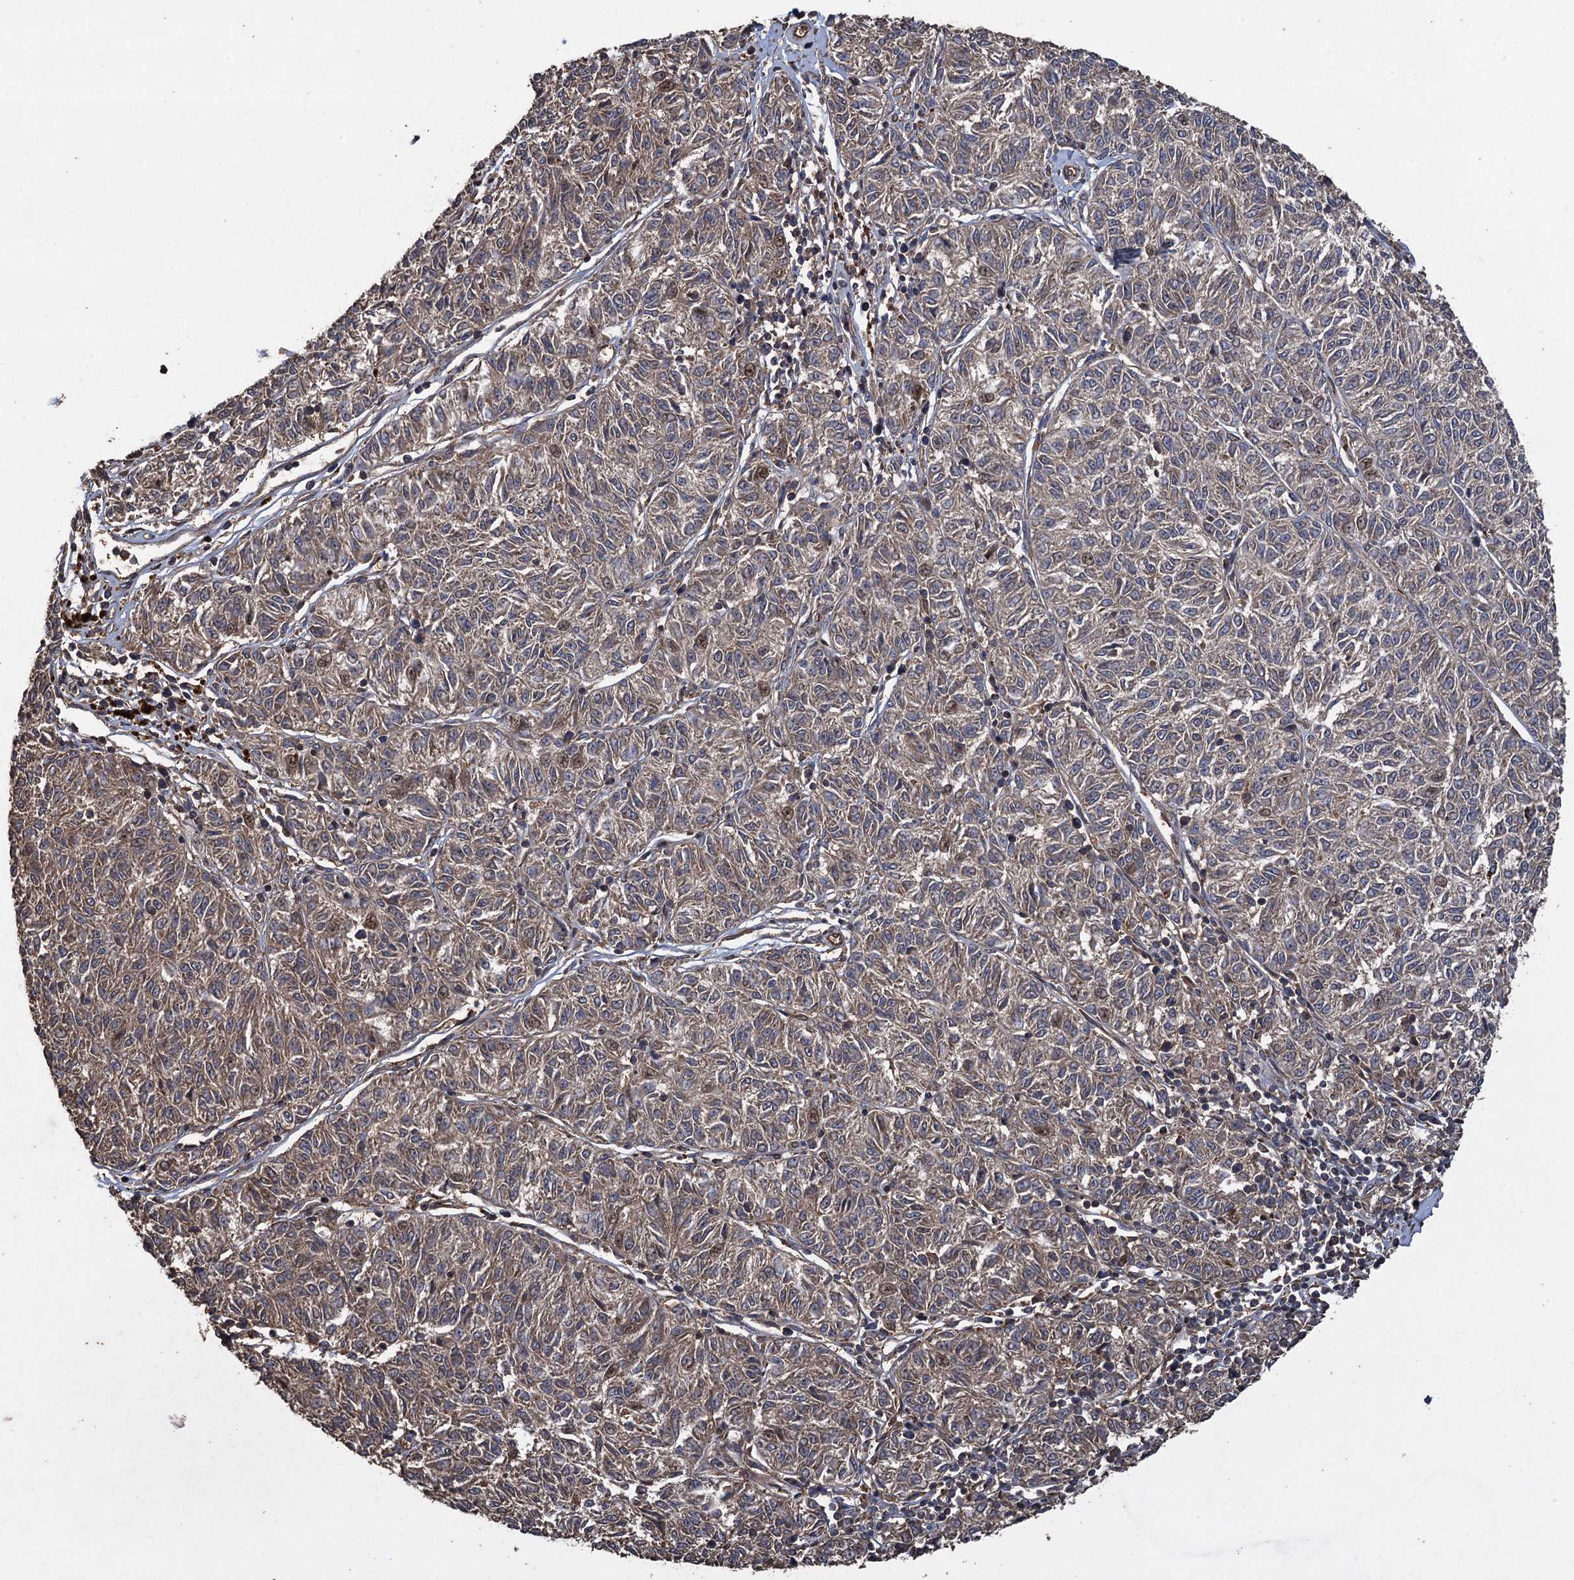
{"staining": {"intensity": "weak", "quantity": "25%-75%", "location": "cytoplasmic/membranous"}, "tissue": "melanoma", "cell_type": "Tumor cells", "image_type": "cancer", "snomed": [{"axis": "morphology", "description": "Malignant melanoma, NOS"}, {"axis": "topography", "description": "Skin"}], "caption": "Immunohistochemical staining of human malignant melanoma shows low levels of weak cytoplasmic/membranous protein positivity in approximately 25%-75% of tumor cells.", "gene": "TXNDC11", "patient": {"sex": "female", "age": 72}}